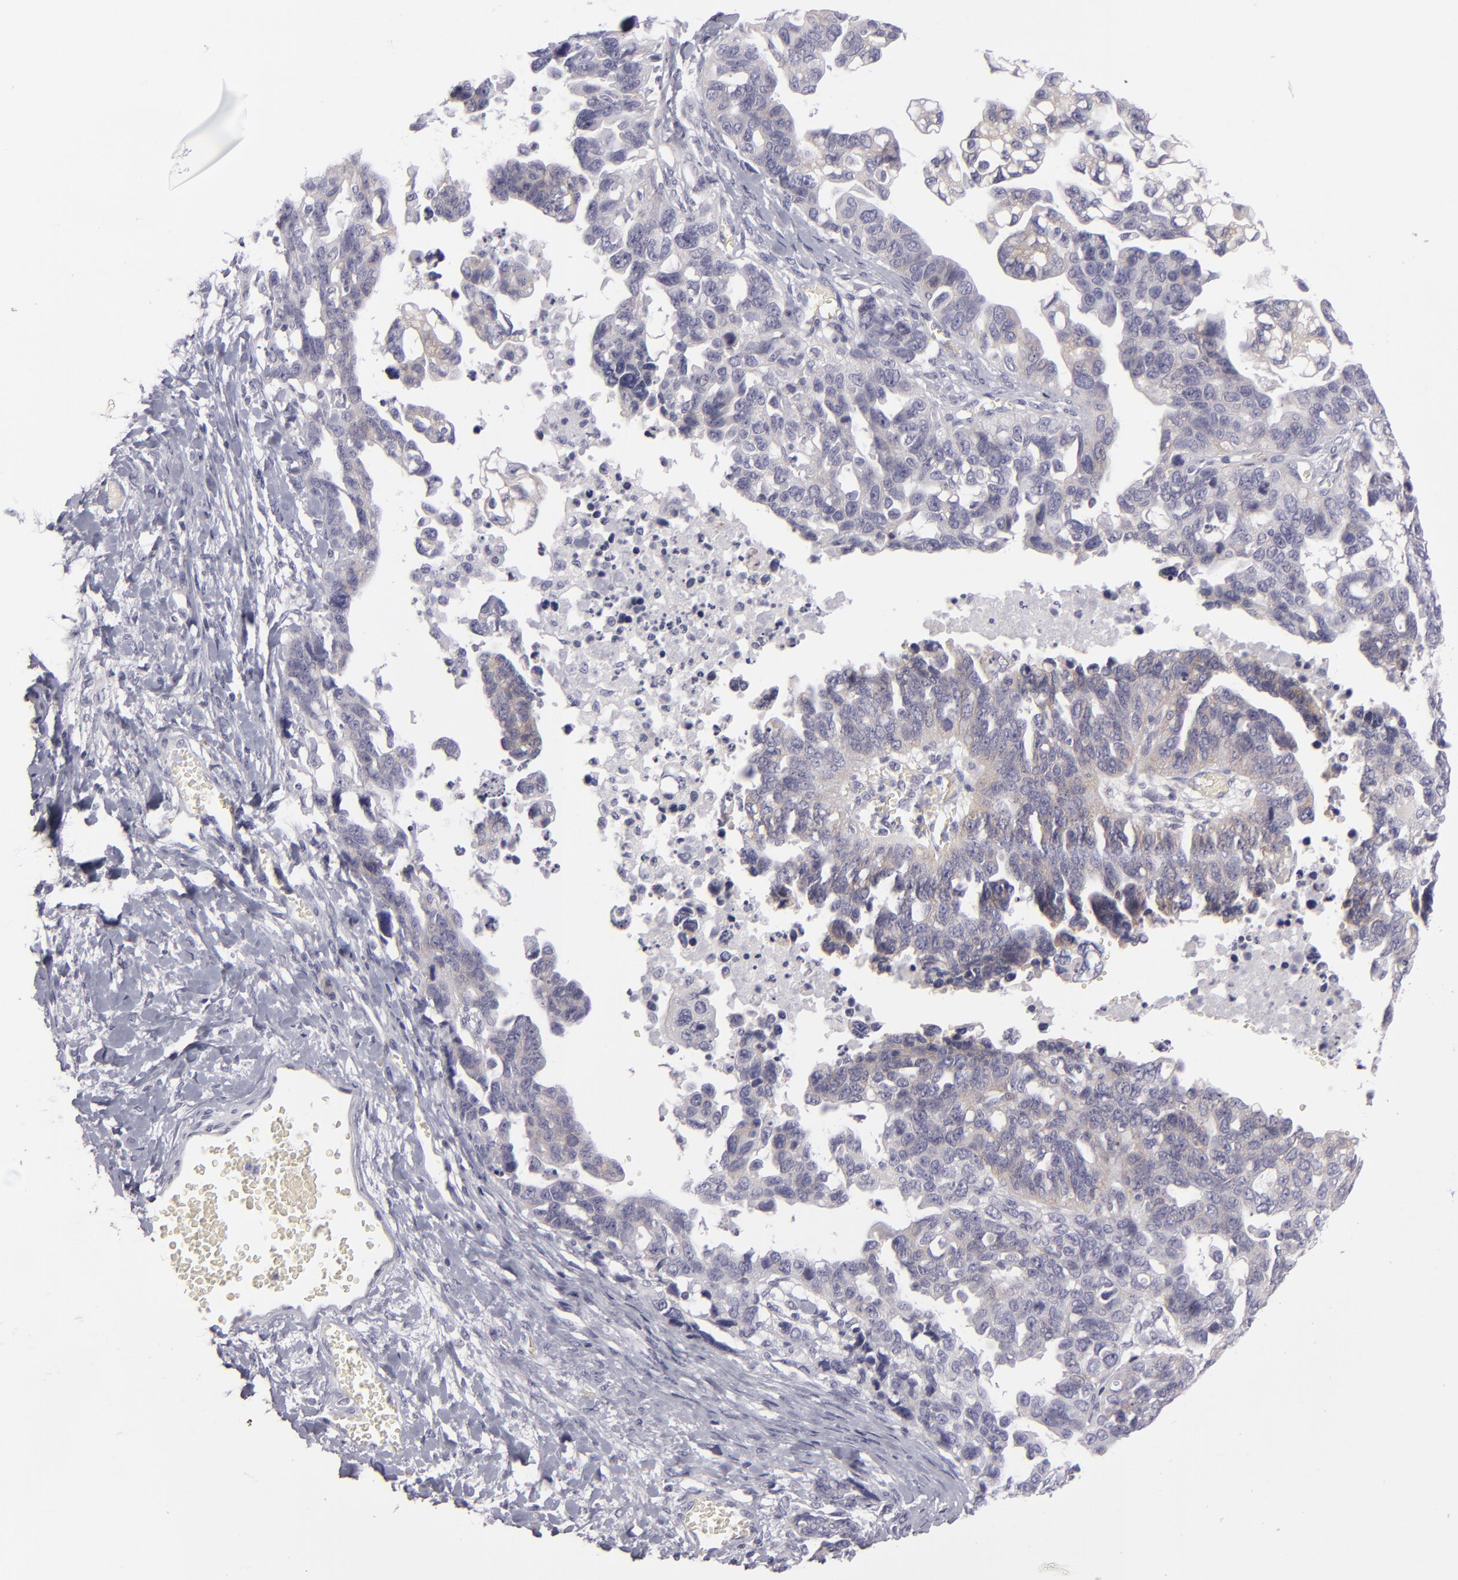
{"staining": {"intensity": "negative", "quantity": "none", "location": "none"}, "tissue": "ovarian cancer", "cell_type": "Tumor cells", "image_type": "cancer", "snomed": [{"axis": "morphology", "description": "Cystadenocarcinoma, serous, NOS"}, {"axis": "topography", "description": "Ovary"}], "caption": "DAB immunohistochemical staining of ovarian cancer demonstrates no significant staining in tumor cells.", "gene": "DLG4", "patient": {"sex": "female", "age": 69}}